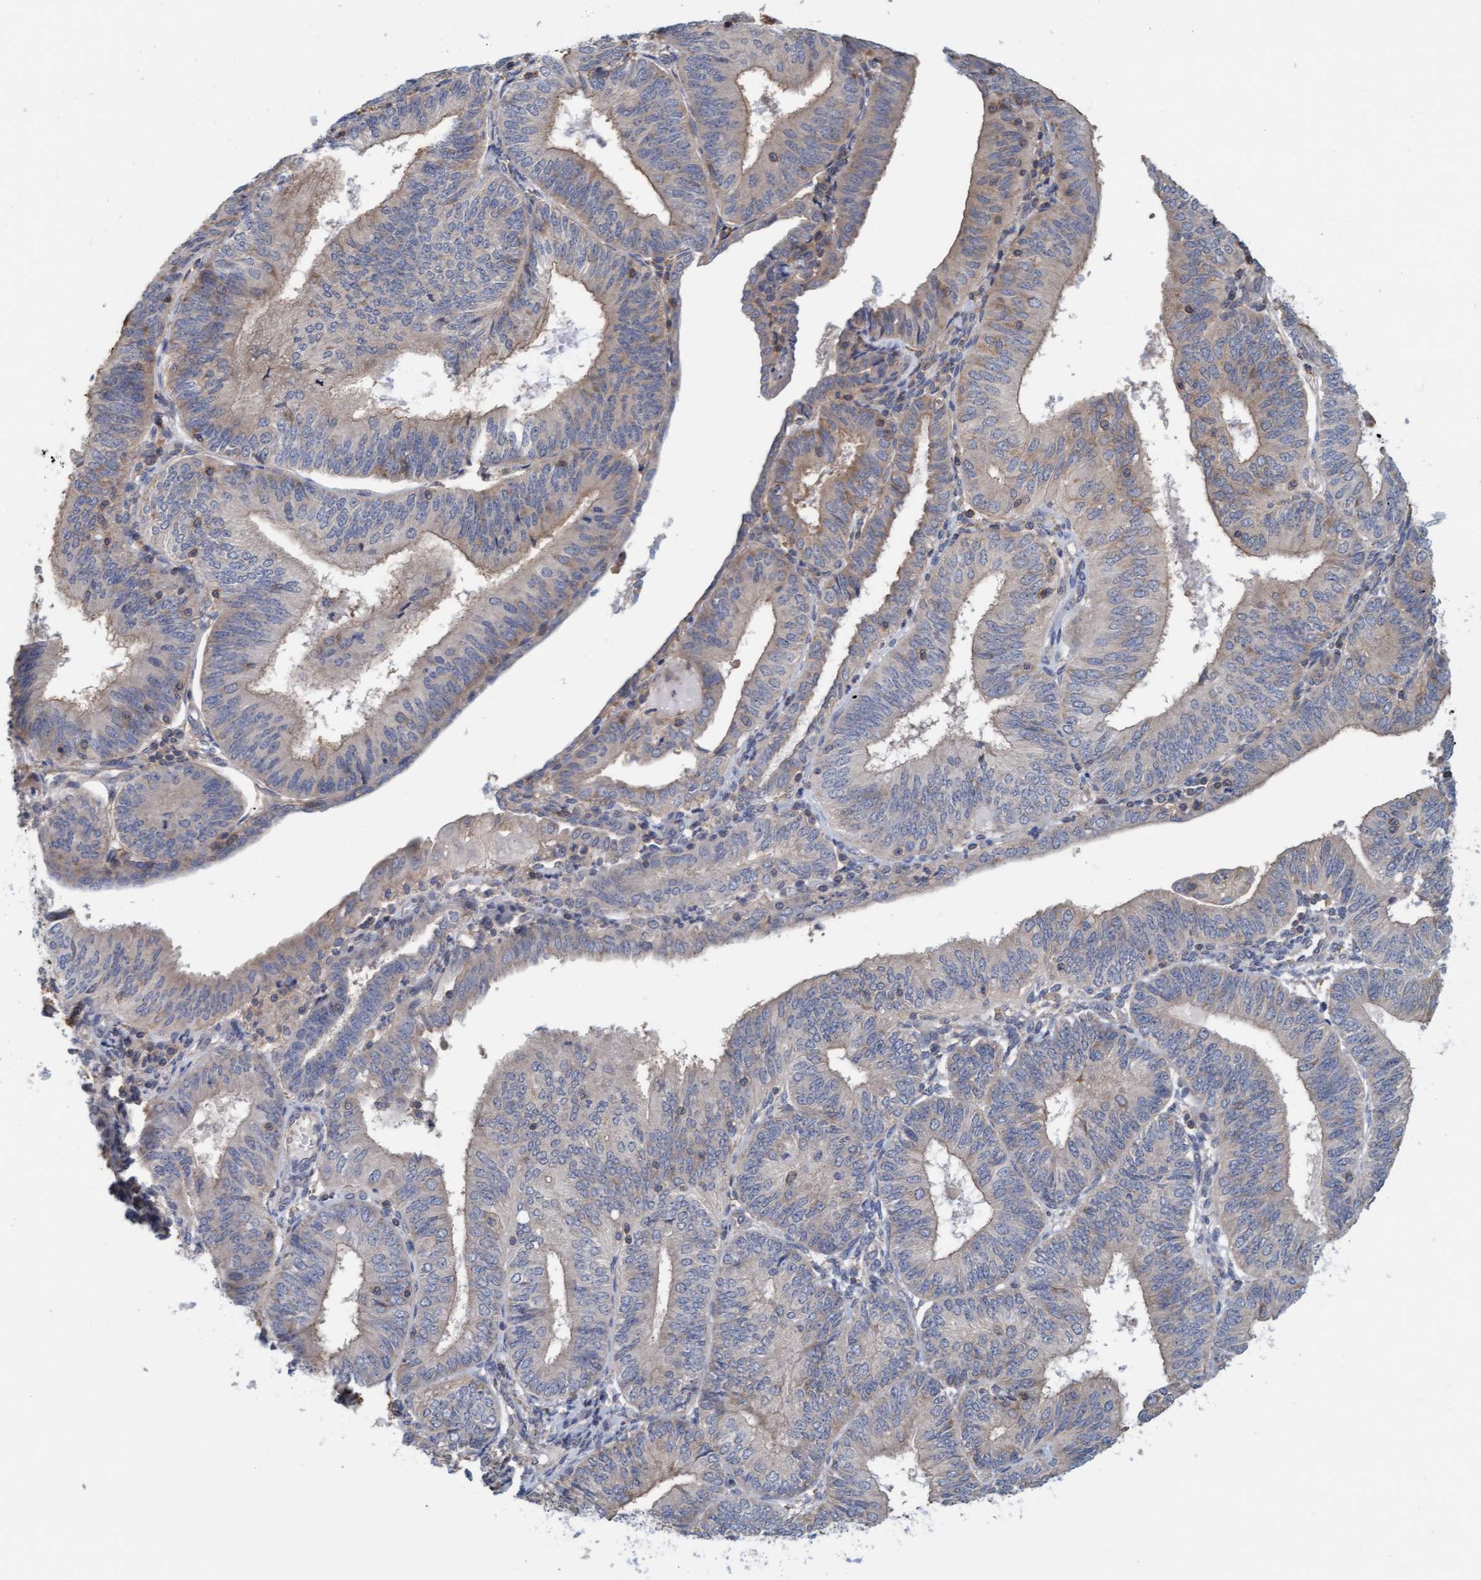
{"staining": {"intensity": "weak", "quantity": "25%-75%", "location": "cytoplasmic/membranous"}, "tissue": "endometrial cancer", "cell_type": "Tumor cells", "image_type": "cancer", "snomed": [{"axis": "morphology", "description": "Adenocarcinoma, NOS"}, {"axis": "topography", "description": "Endometrium"}], "caption": "Endometrial adenocarcinoma stained with immunohistochemistry exhibits weak cytoplasmic/membranous positivity in about 25%-75% of tumor cells. The staining is performed using DAB brown chromogen to label protein expression. The nuclei are counter-stained blue using hematoxylin.", "gene": "FXR2", "patient": {"sex": "female", "age": 58}}